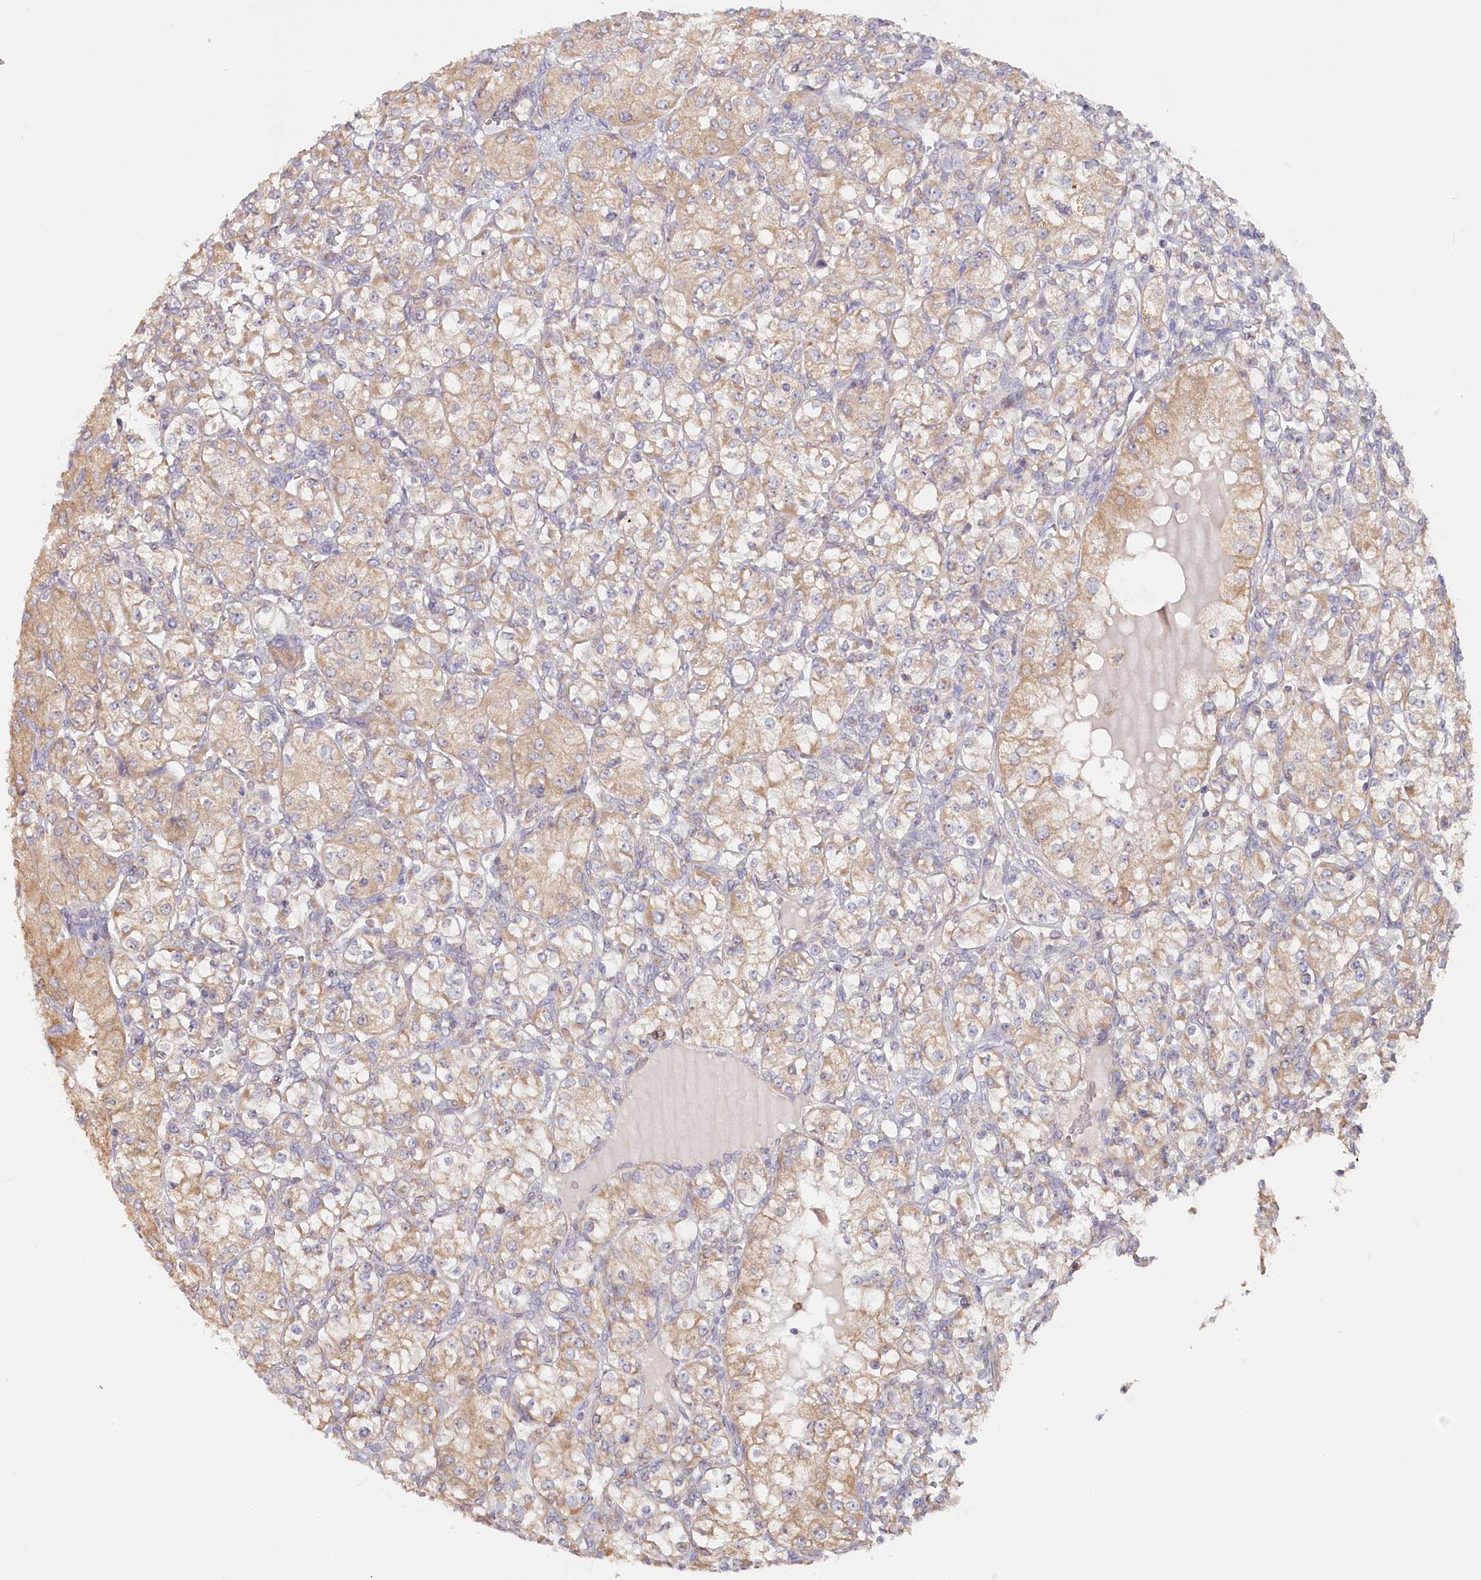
{"staining": {"intensity": "weak", "quantity": ">75%", "location": "cytoplasmic/membranous"}, "tissue": "renal cancer", "cell_type": "Tumor cells", "image_type": "cancer", "snomed": [{"axis": "morphology", "description": "Adenocarcinoma, NOS"}, {"axis": "topography", "description": "Kidney"}], "caption": "Immunohistochemistry (IHC) staining of renal cancer, which exhibits low levels of weak cytoplasmic/membranous expression in approximately >75% of tumor cells indicating weak cytoplasmic/membranous protein expression. The staining was performed using DAB (brown) for protein detection and nuclei were counterstained in hematoxylin (blue).", "gene": "PAIP2", "patient": {"sex": "male", "age": 77}}